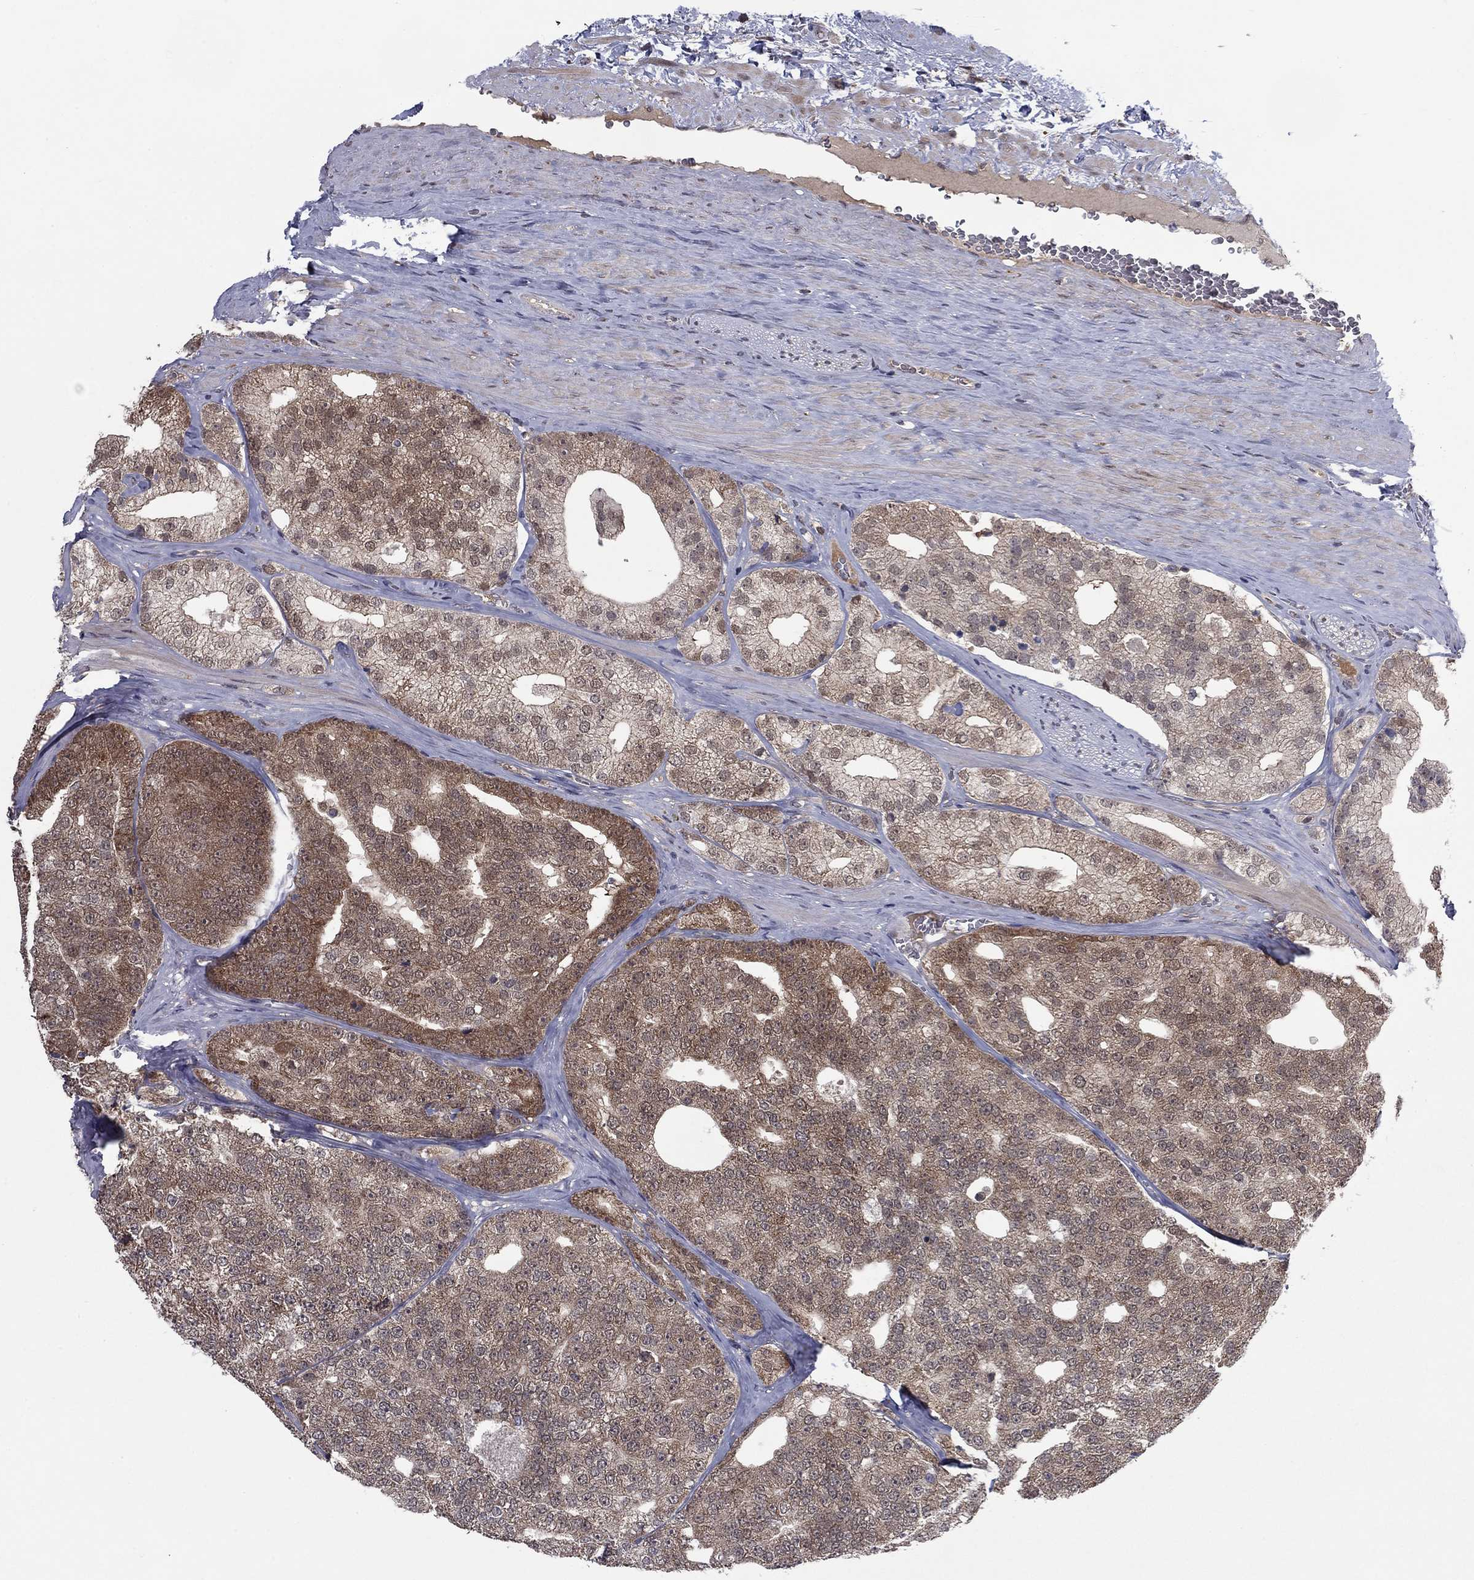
{"staining": {"intensity": "moderate", "quantity": "25%-75%", "location": "cytoplasmic/membranous"}, "tissue": "prostate cancer", "cell_type": "Tumor cells", "image_type": "cancer", "snomed": [{"axis": "morphology", "description": "Adenocarcinoma, NOS"}, {"axis": "topography", "description": "Prostate and seminal vesicle, NOS"}], "caption": "Protein staining by immunohistochemistry exhibits moderate cytoplasmic/membranous positivity in about 25%-75% of tumor cells in prostate cancer.", "gene": "GRHPR", "patient": {"sex": "male", "age": 62}}